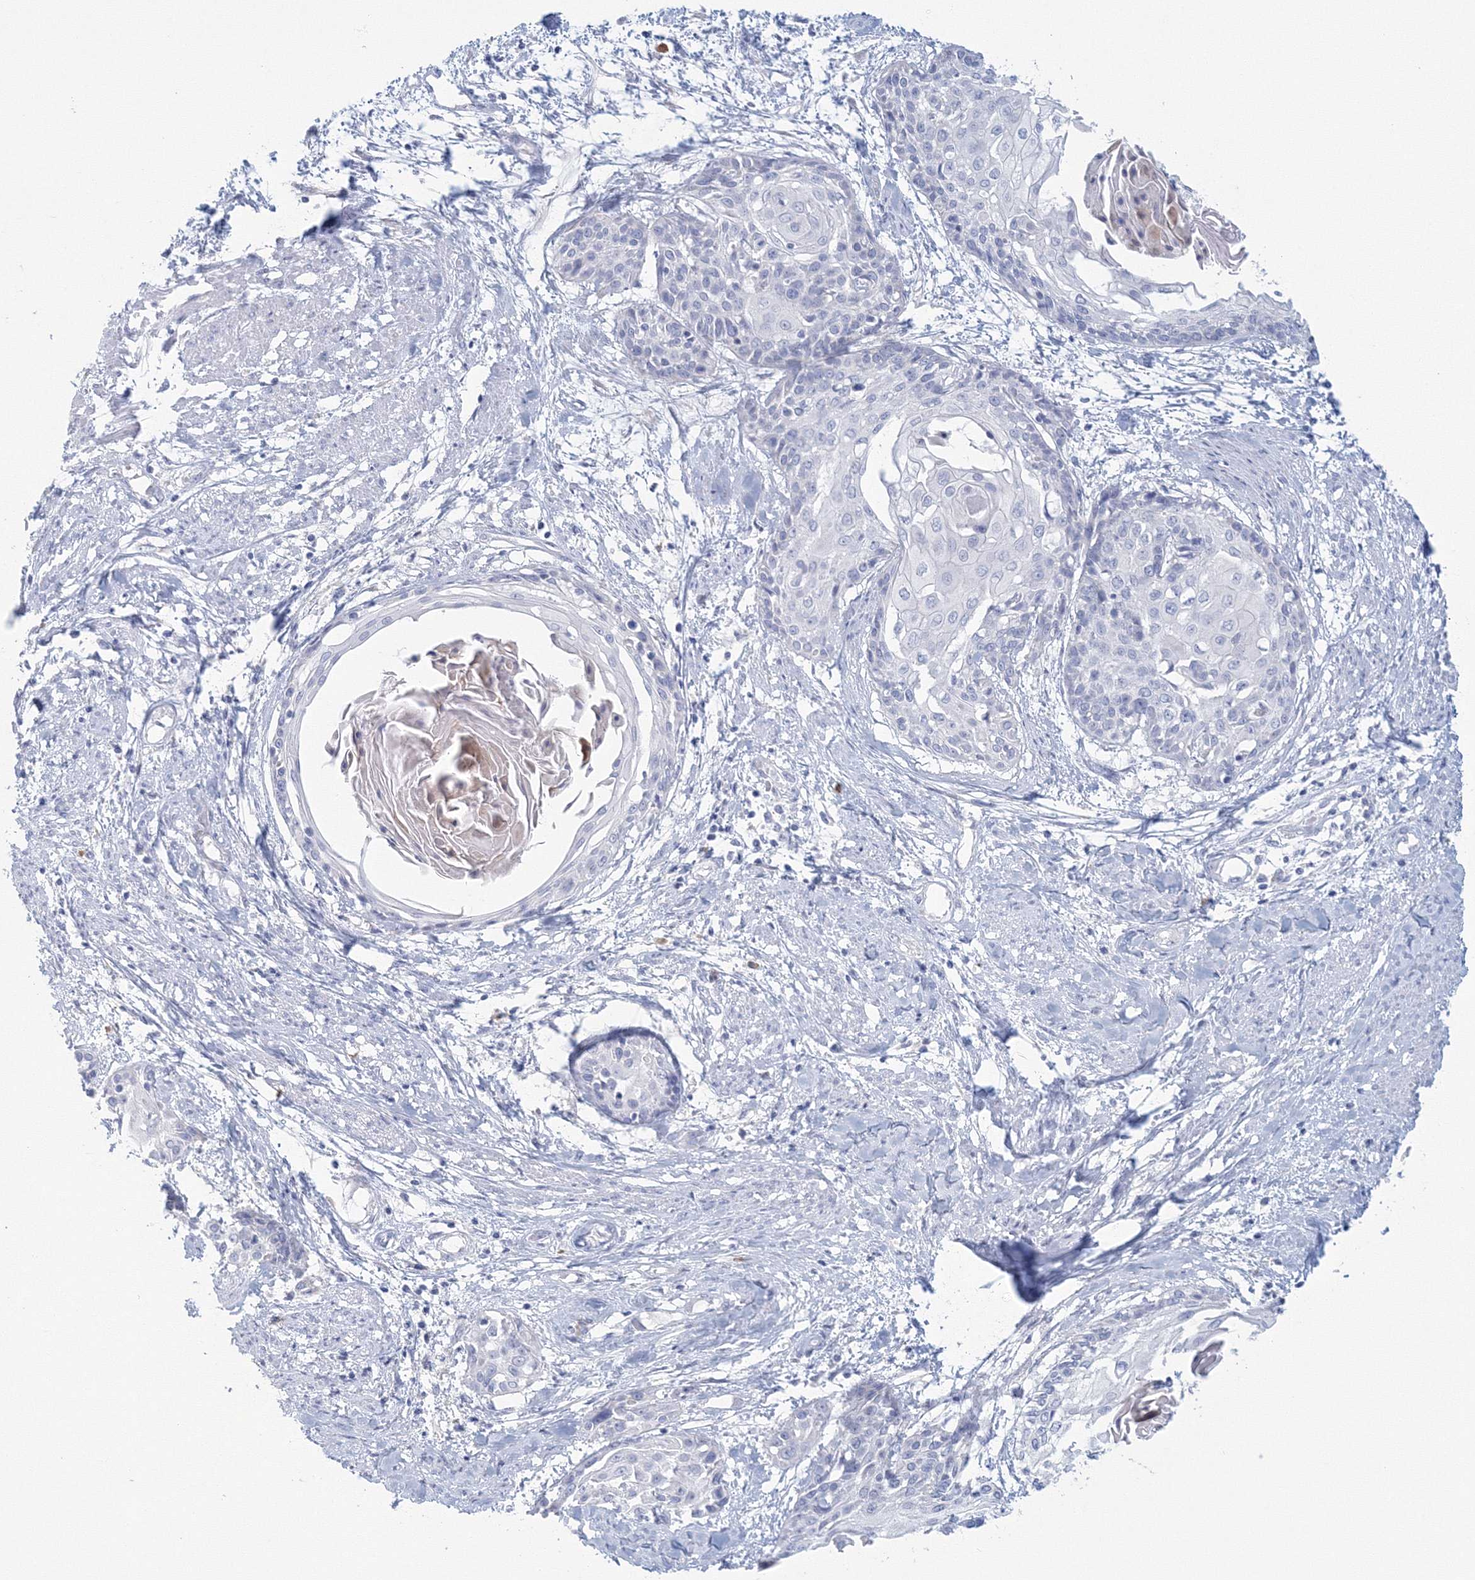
{"staining": {"intensity": "negative", "quantity": "none", "location": "none"}, "tissue": "cervical cancer", "cell_type": "Tumor cells", "image_type": "cancer", "snomed": [{"axis": "morphology", "description": "Squamous cell carcinoma, NOS"}, {"axis": "topography", "description": "Cervix"}], "caption": "Tumor cells are negative for brown protein staining in cervical cancer. The staining is performed using DAB brown chromogen with nuclei counter-stained in using hematoxylin.", "gene": "VSIG1", "patient": {"sex": "female", "age": 57}}